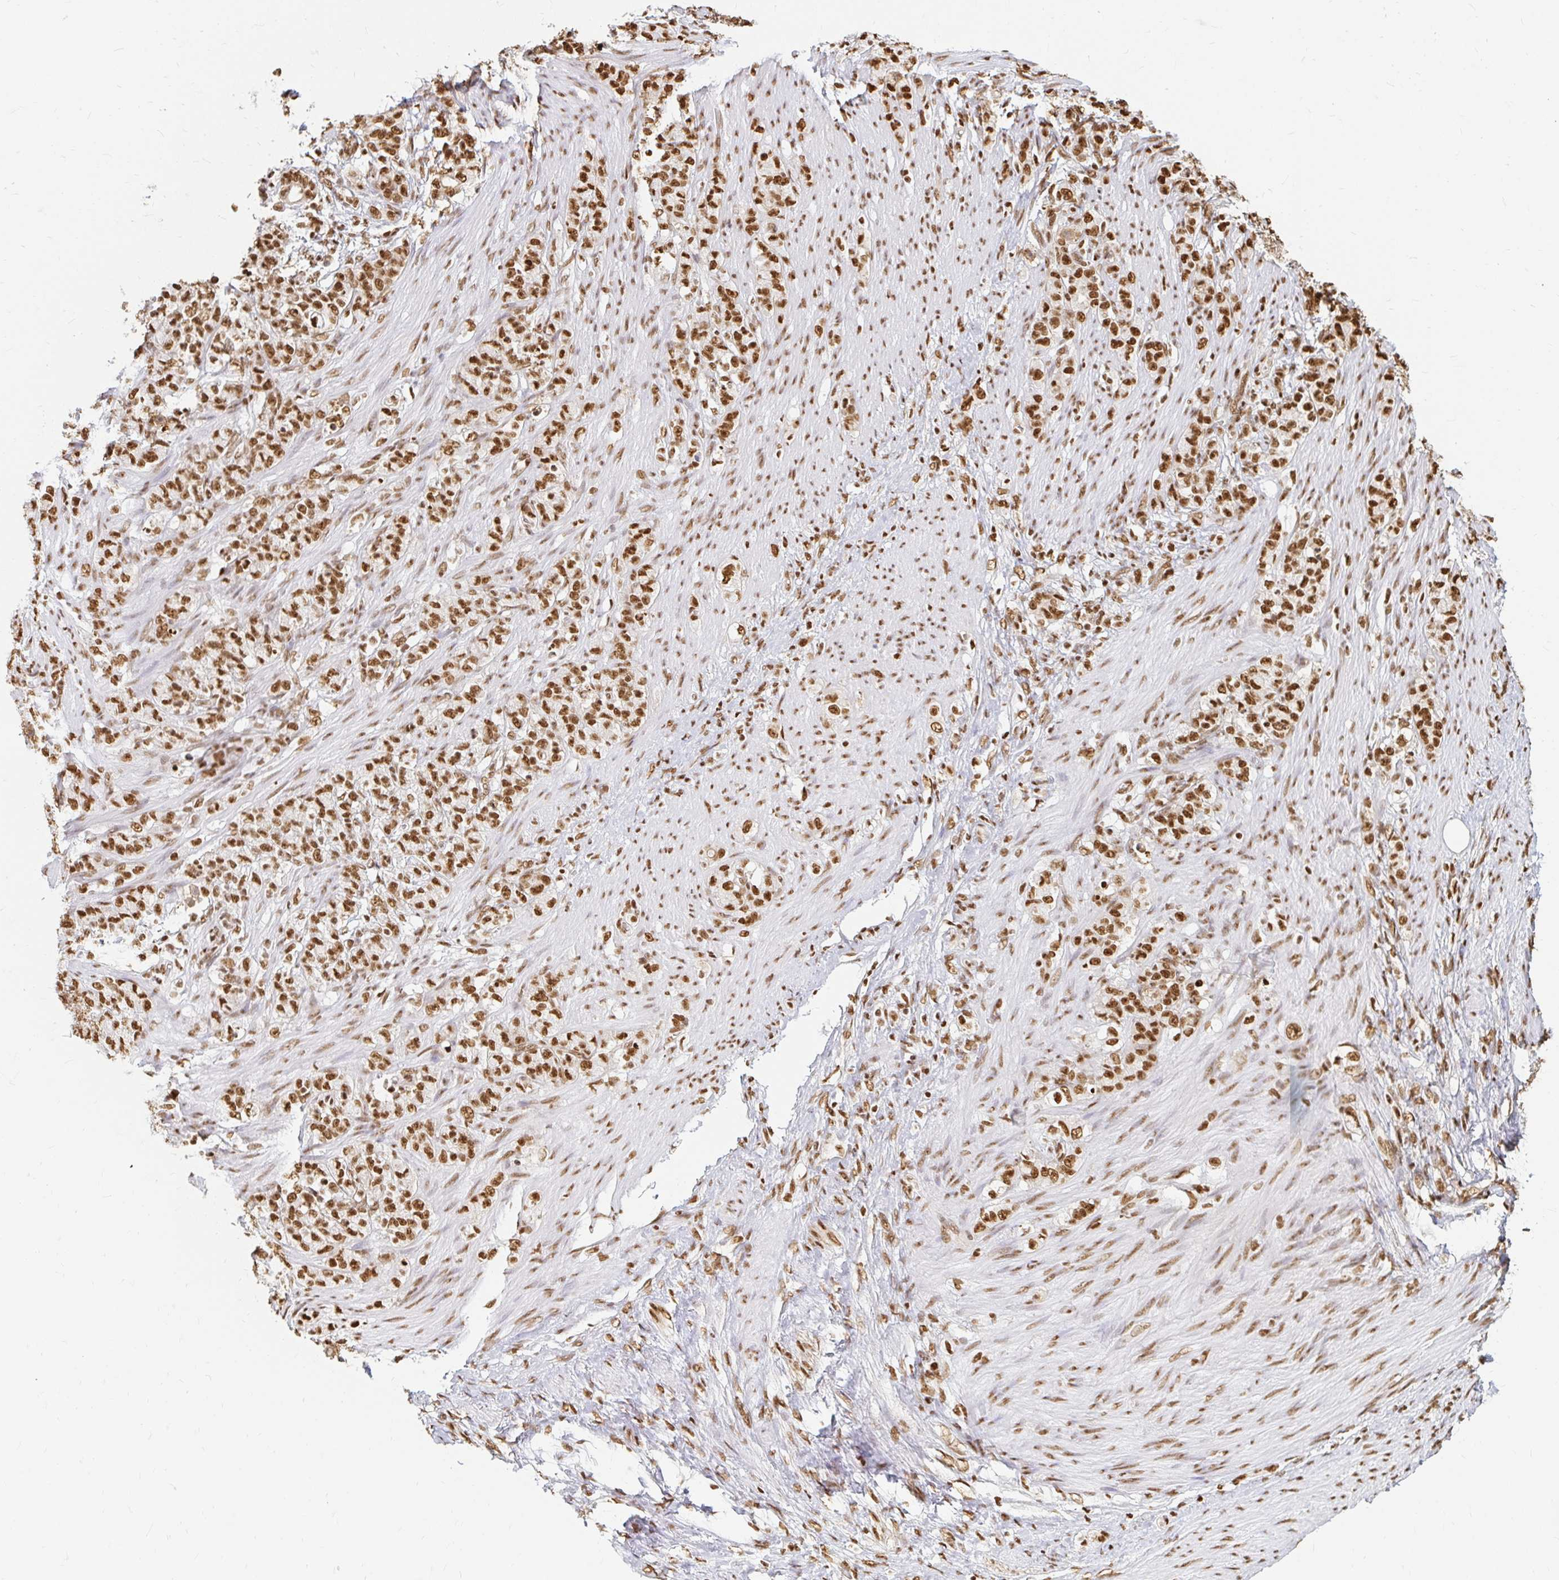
{"staining": {"intensity": "strong", "quantity": ">75%", "location": "nuclear"}, "tissue": "stomach cancer", "cell_type": "Tumor cells", "image_type": "cancer", "snomed": [{"axis": "morphology", "description": "Adenocarcinoma, NOS"}, {"axis": "topography", "description": "Stomach"}], "caption": "There is high levels of strong nuclear positivity in tumor cells of stomach cancer, as demonstrated by immunohistochemical staining (brown color).", "gene": "HNRNPU", "patient": {"sex": "female", "age": 79}}